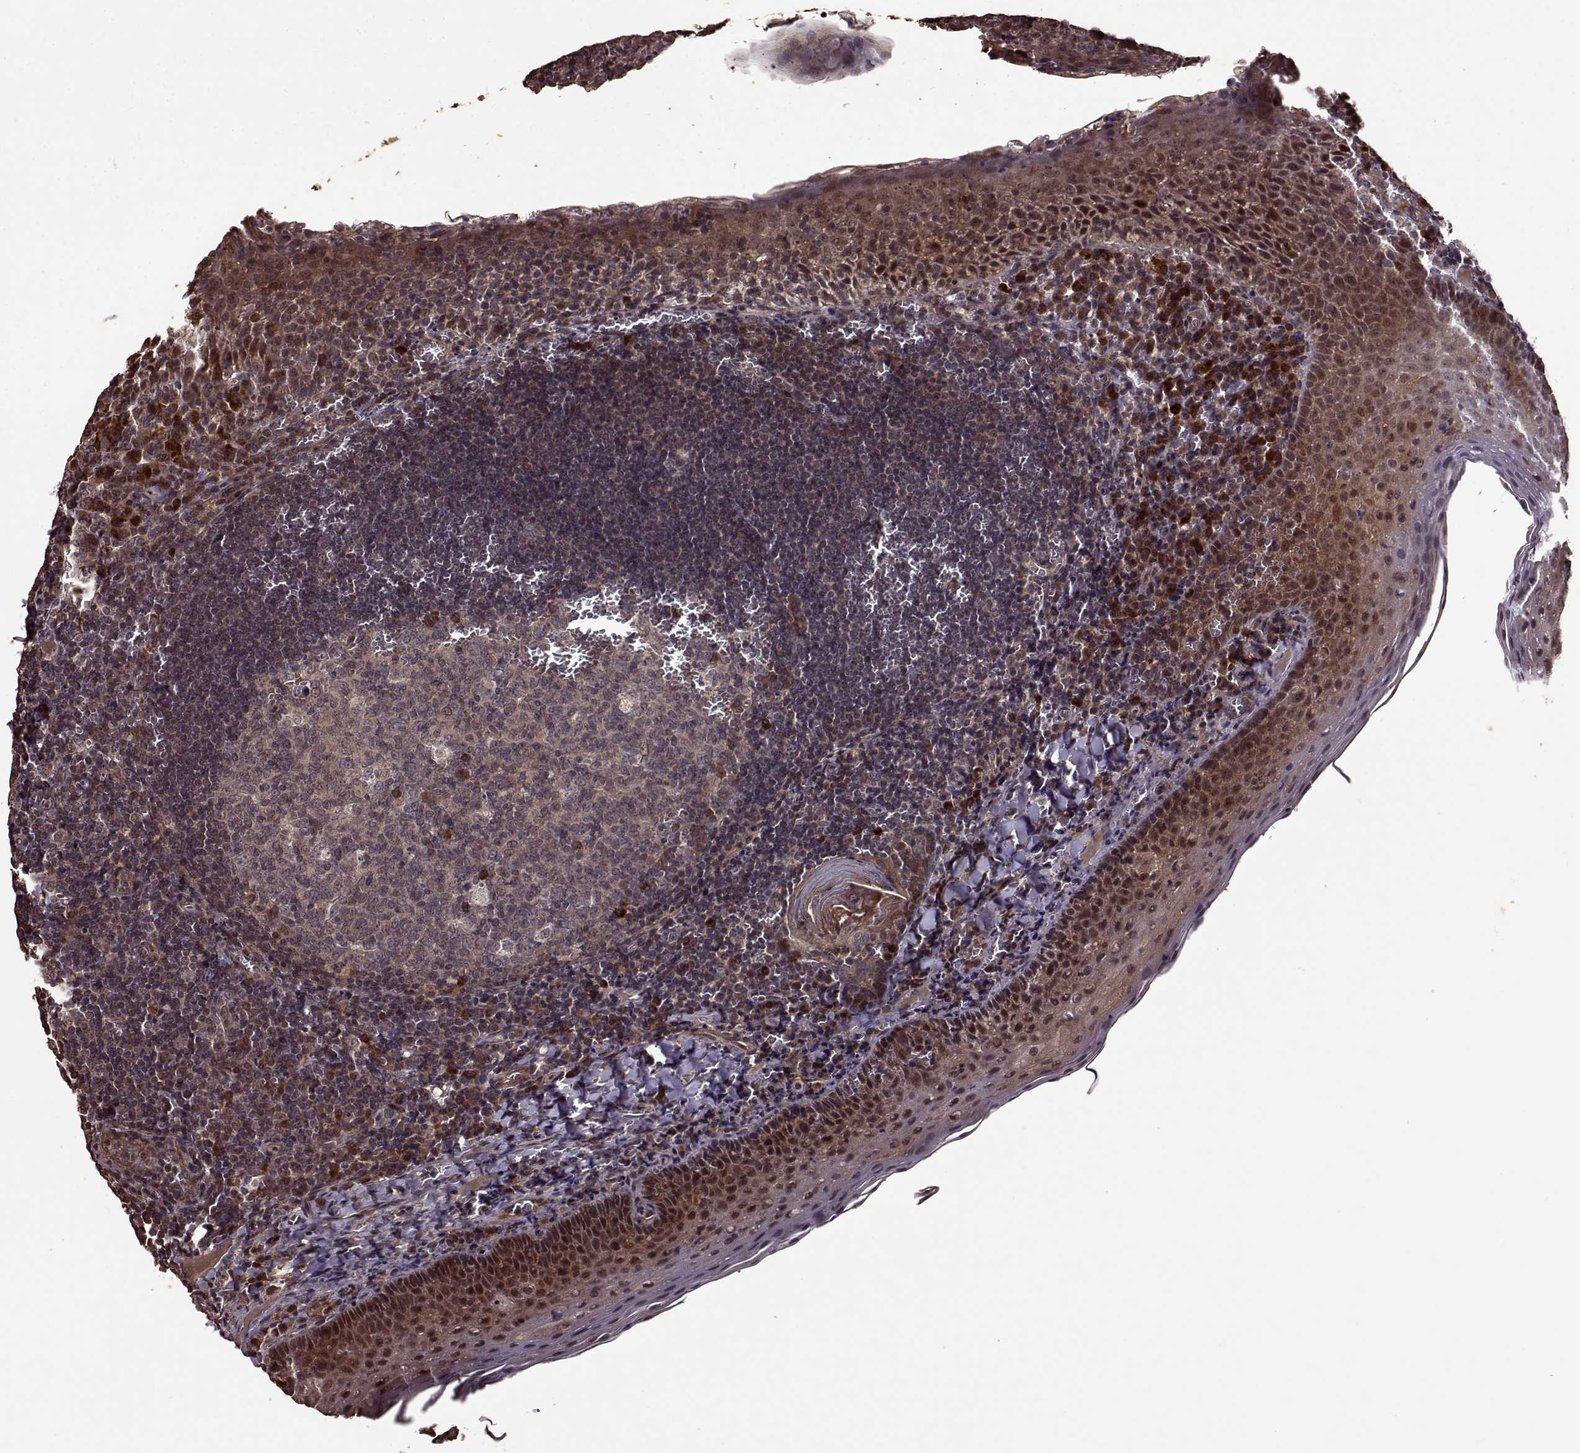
{"staining": {"intensity": "moderate", "quantity": "<25%", "location": "cytoplasmic/membranous"}, "tissue": "tonsil", "cell_type": "Germinal center cells", "image_type": "normal", "snomed": [{"axis": "morphology", "description": "Normal tissue, NOS"}, {"axis": "morphology", "description": "Inflammation, NOS"}, {"axis": "topography", "description": "Tonsil"}], "caption": "Immunohistochemistry (IHC) of normal human tonsil displays low levels of moderate cytoplasmic/membranous positivity in about <25% of germinal center cells.", "gene": "FBXW11", "patient": {"sex": "female", "age": 31}}